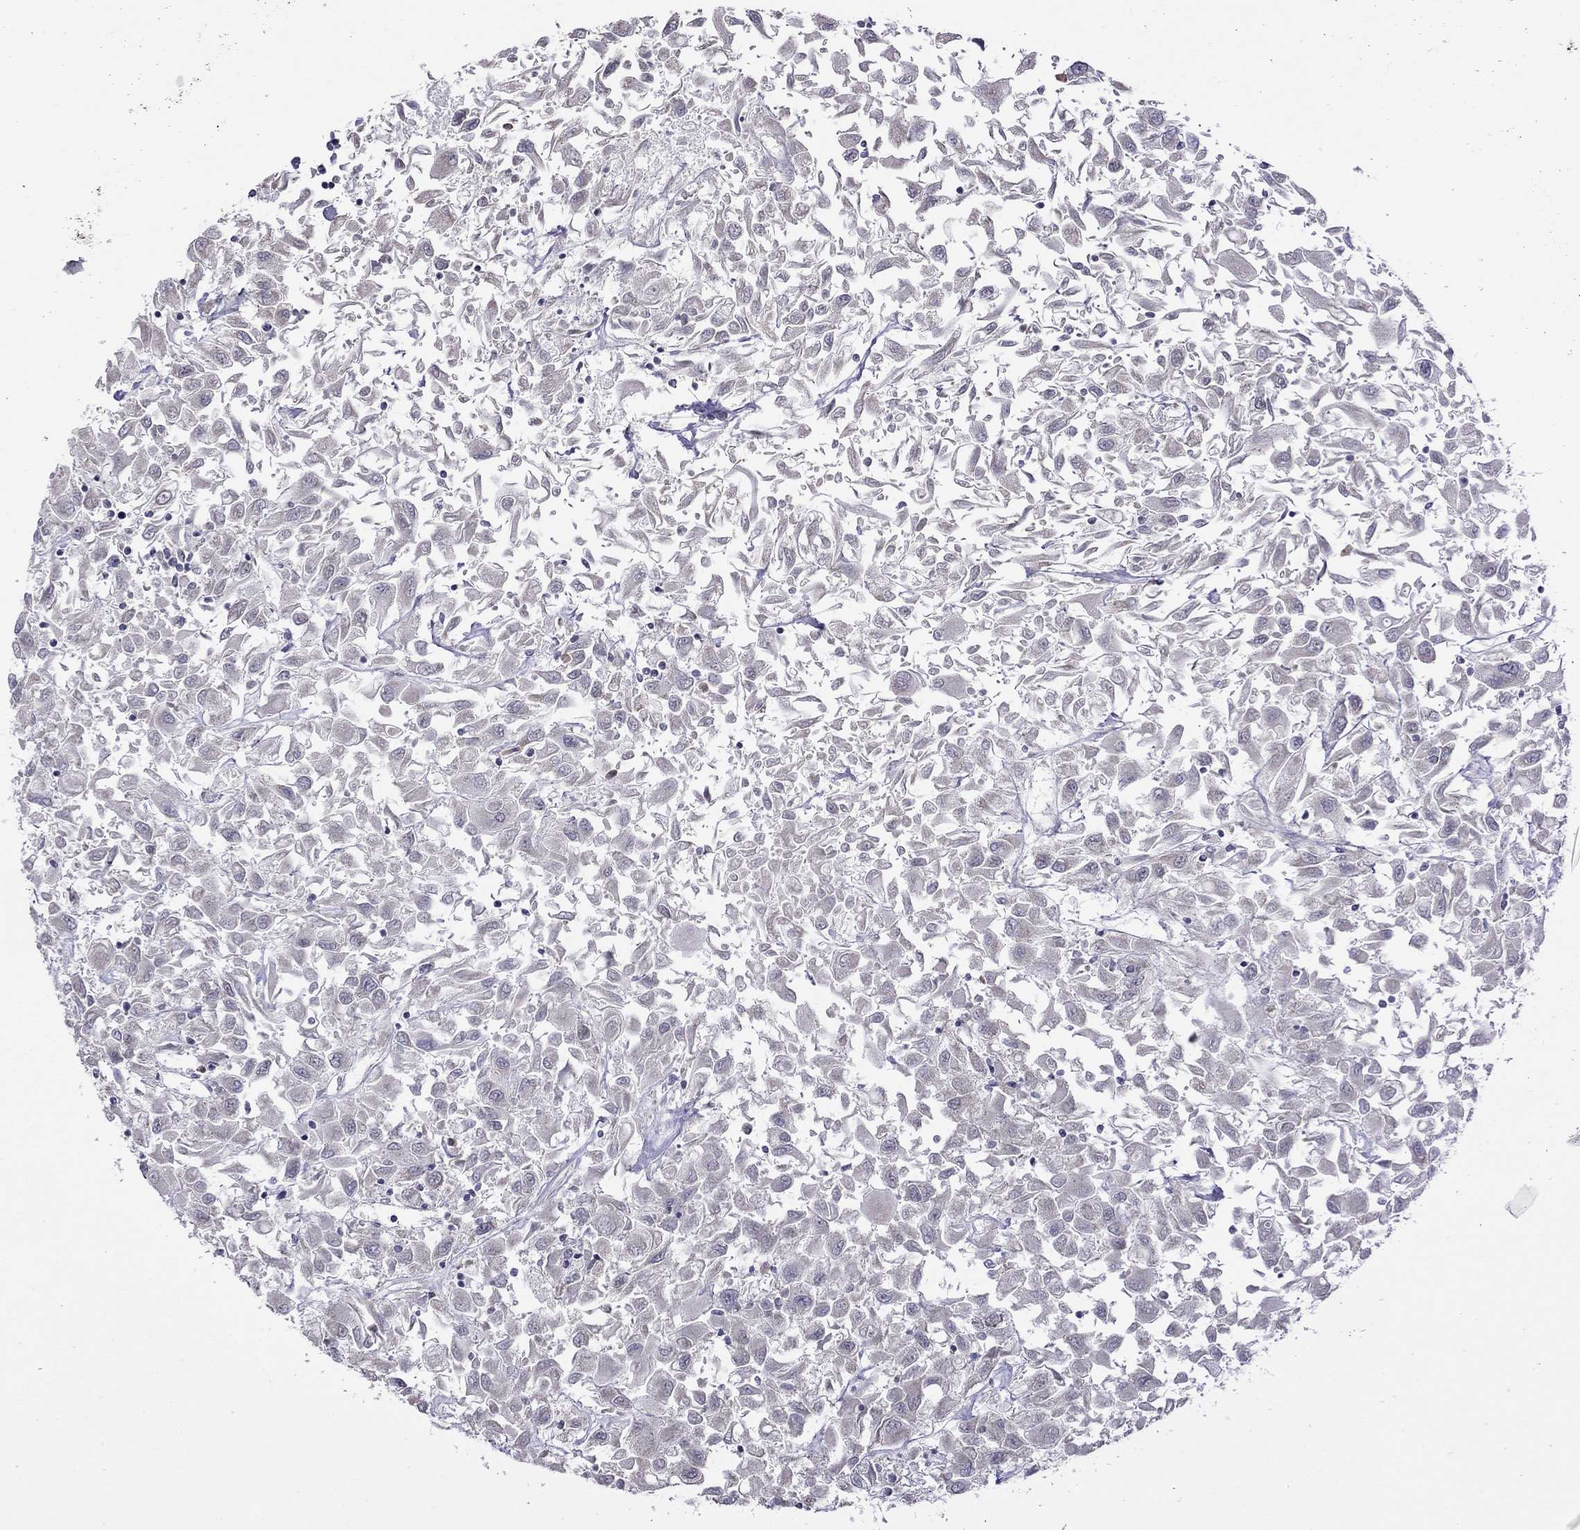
{"staining": {"intensity": "negative", "quantity": "none", "location": "none"}, "tissue": "renal cancer", "cell_type": "Tumor cells", "image_type": "cancer", "snomed": [{"axis": "morphology", "description": "Adenocarcinoma, NOS"}, {"axis": "topography", "description": "Kidney"}], "caption": "Tumor cells show no significant expression in renal cancer (adenocarcinoma).", "gene": "HES5", "patient": {"sex": "female", "age": 76}}